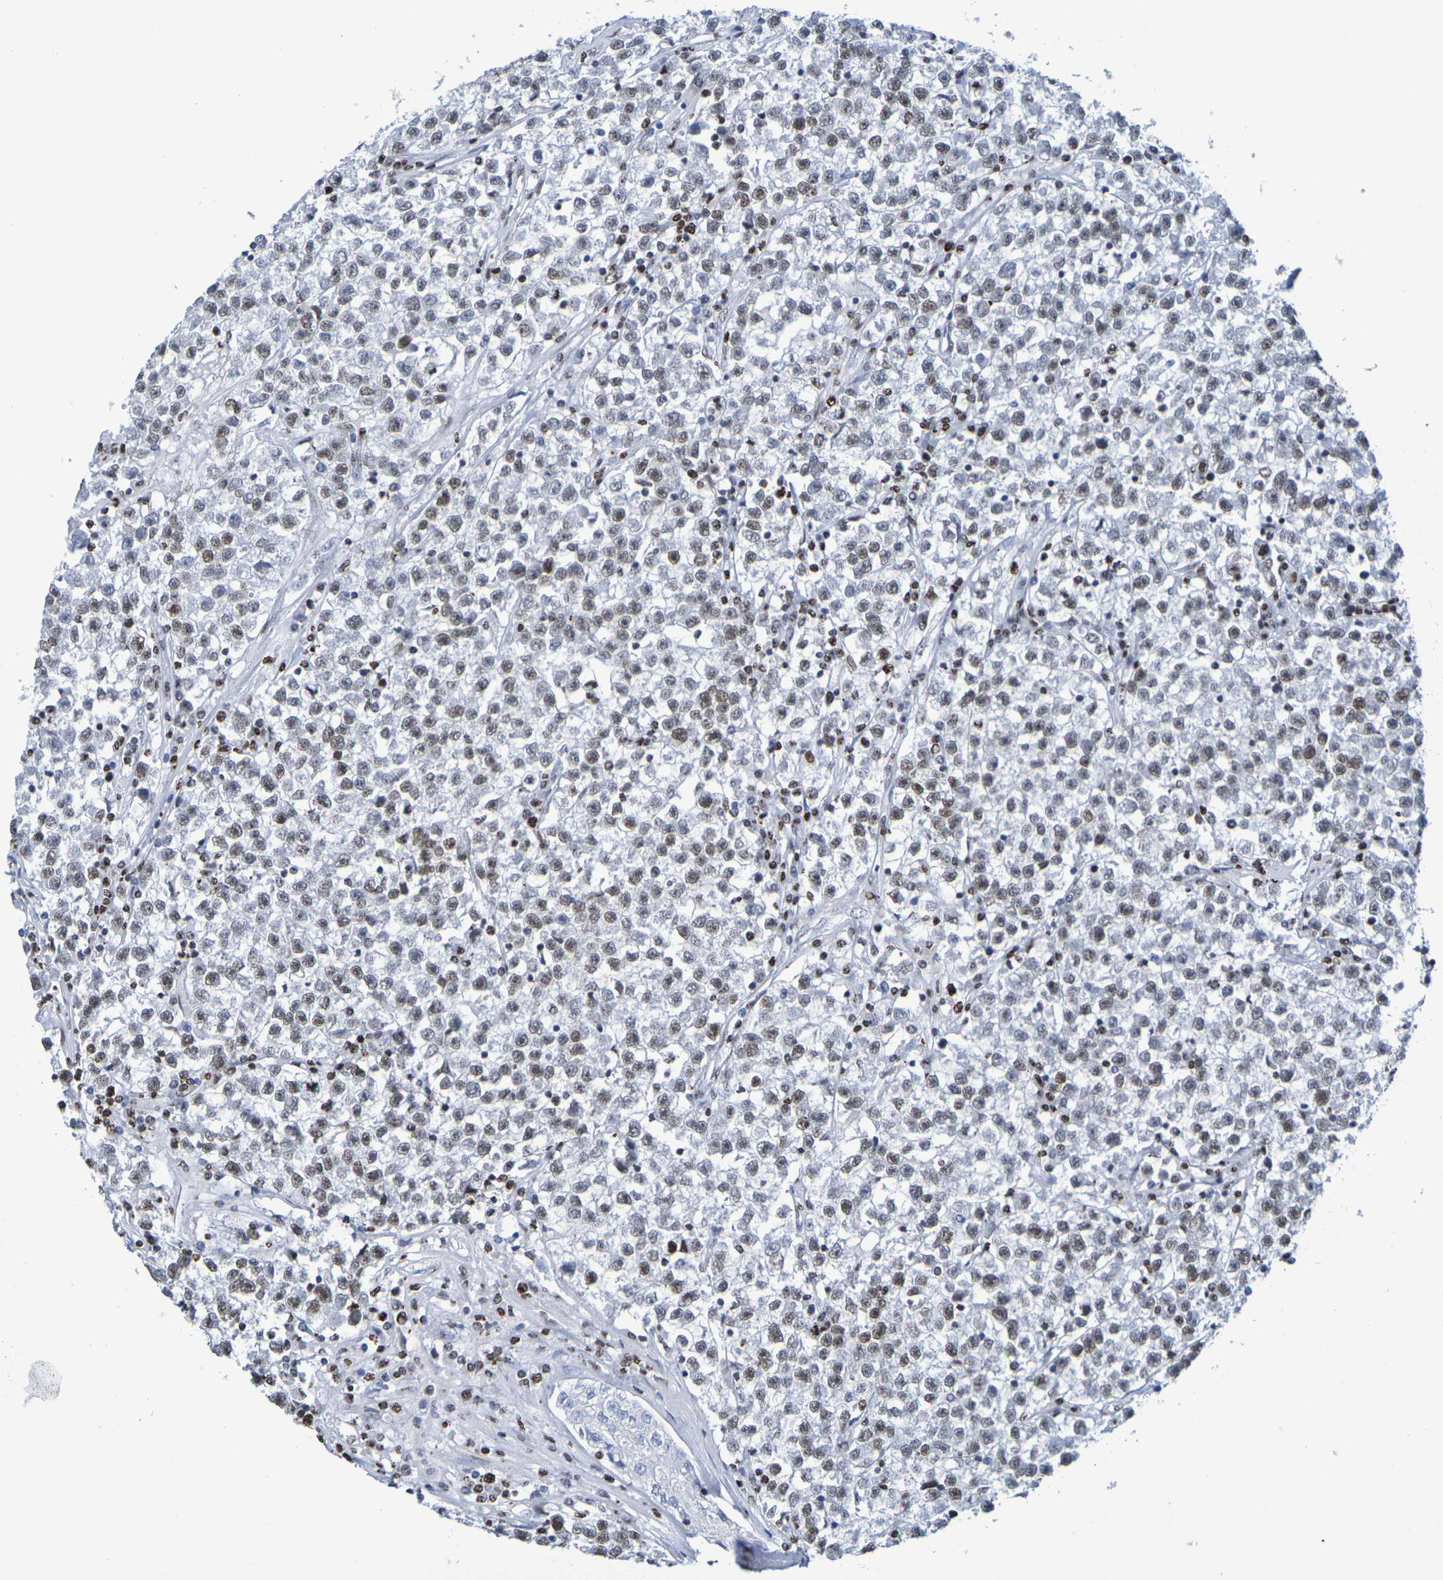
{"staining": {"intensity": "weak", "quantity": ">75%", "location": "nuclear"}, "tissue": "testis cancer", "cell_type": "Tumor cells", "image_type": "cancer", "snomed": [{"axis": "morphology", "description": "Seminoma, NOS"}, {"axis": "topography", "description": "Testis"}], "caption": "Protein staining of testis cancer (seminoma) tissue shows weak nuclear expression in about >75% of tumor cells.", "gene": "H1-5", "patient": {"sex": "male", "age": 22}}